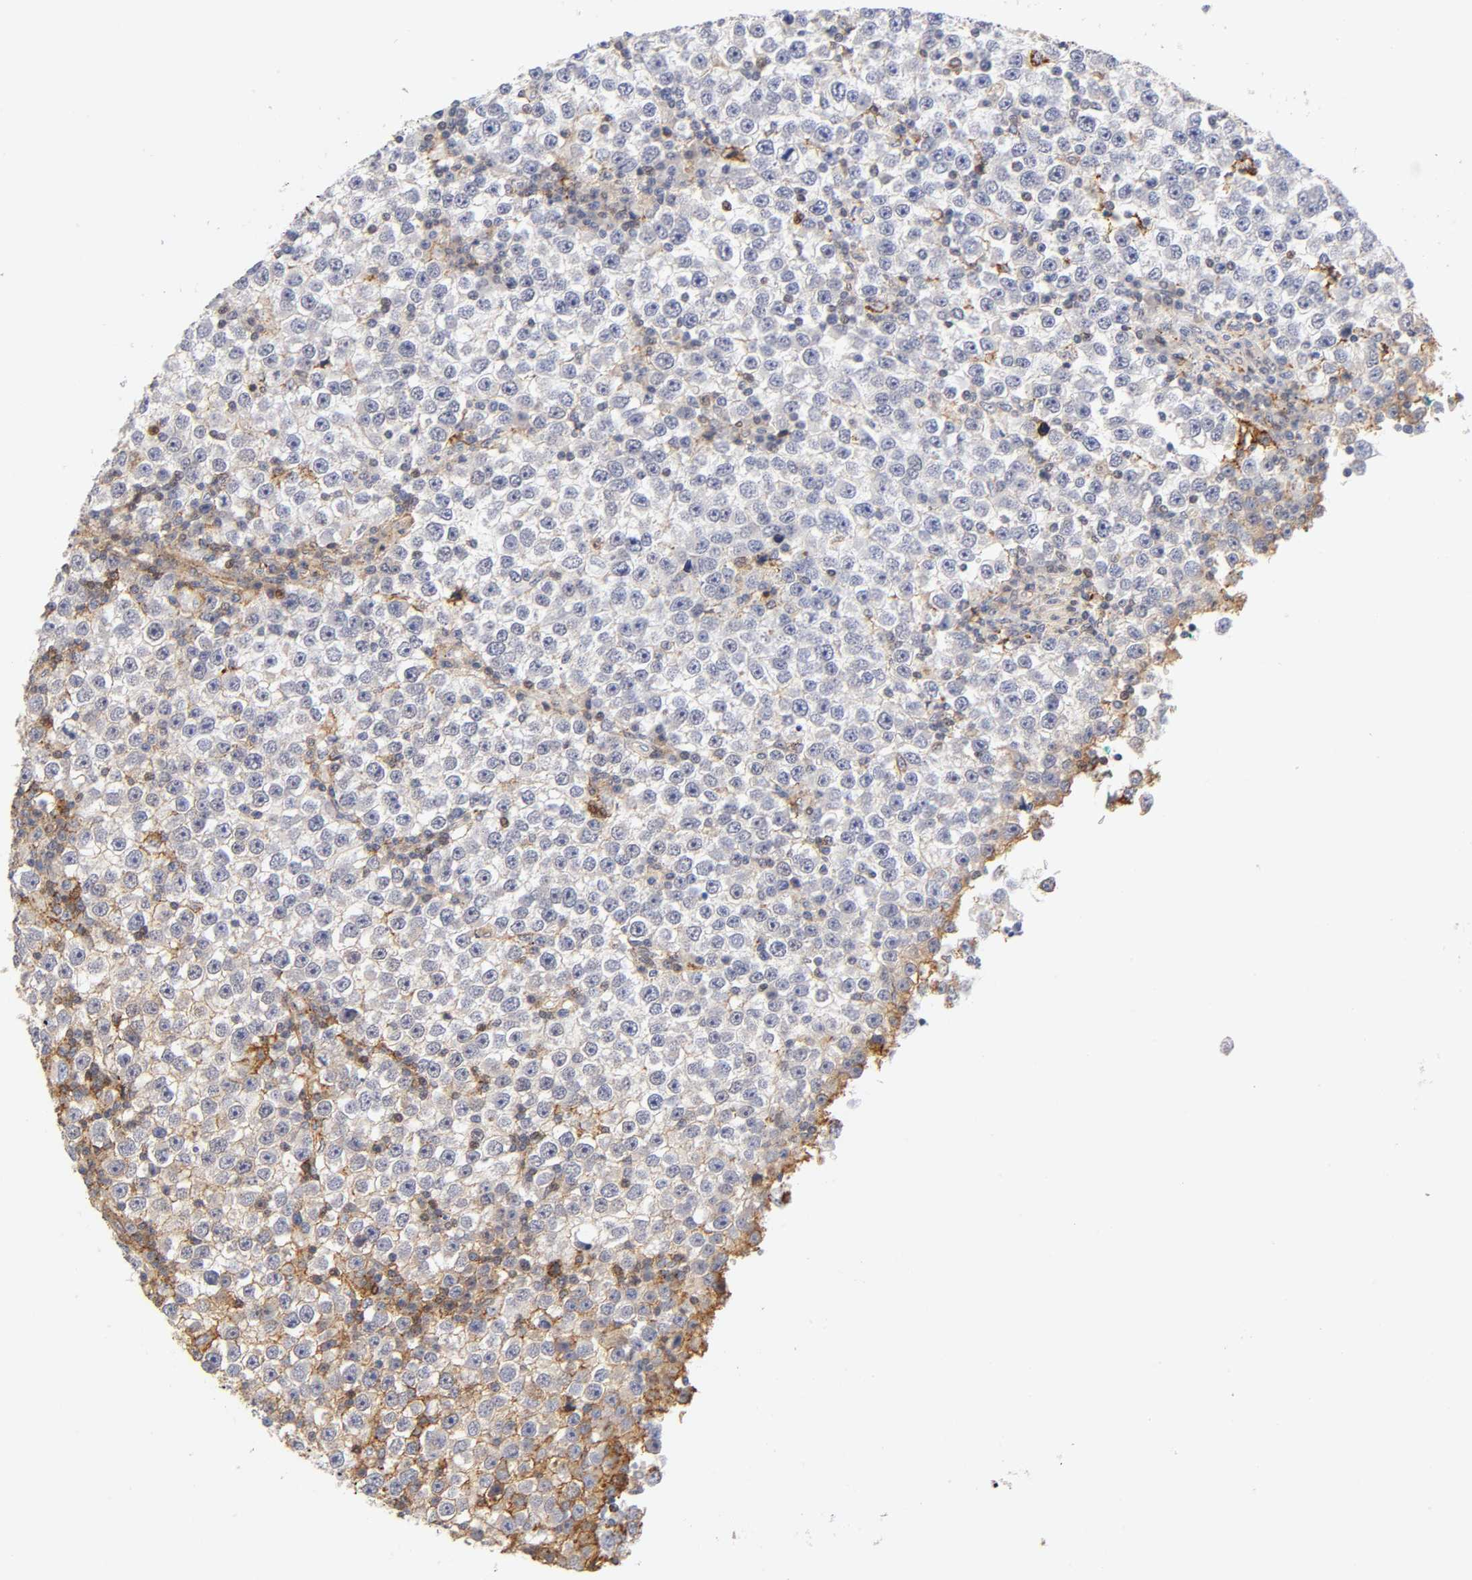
{"staining": {"intensity": "negative", "quantity": "none", "location": "none"}, "tissue": "testis cancer", "cell_type": "Tumor cells", "image_type": "cancer", "snomed": [{"axis": "morphology", "description": "Seminoma, NOS"}, {"axis": "topography", "description": "Testis"}], "caption": "Tumor cells show no significant protein expression in testis seminoma.", "gene": "ANXA7", "patient": {"sex": "male", "age": 65}}